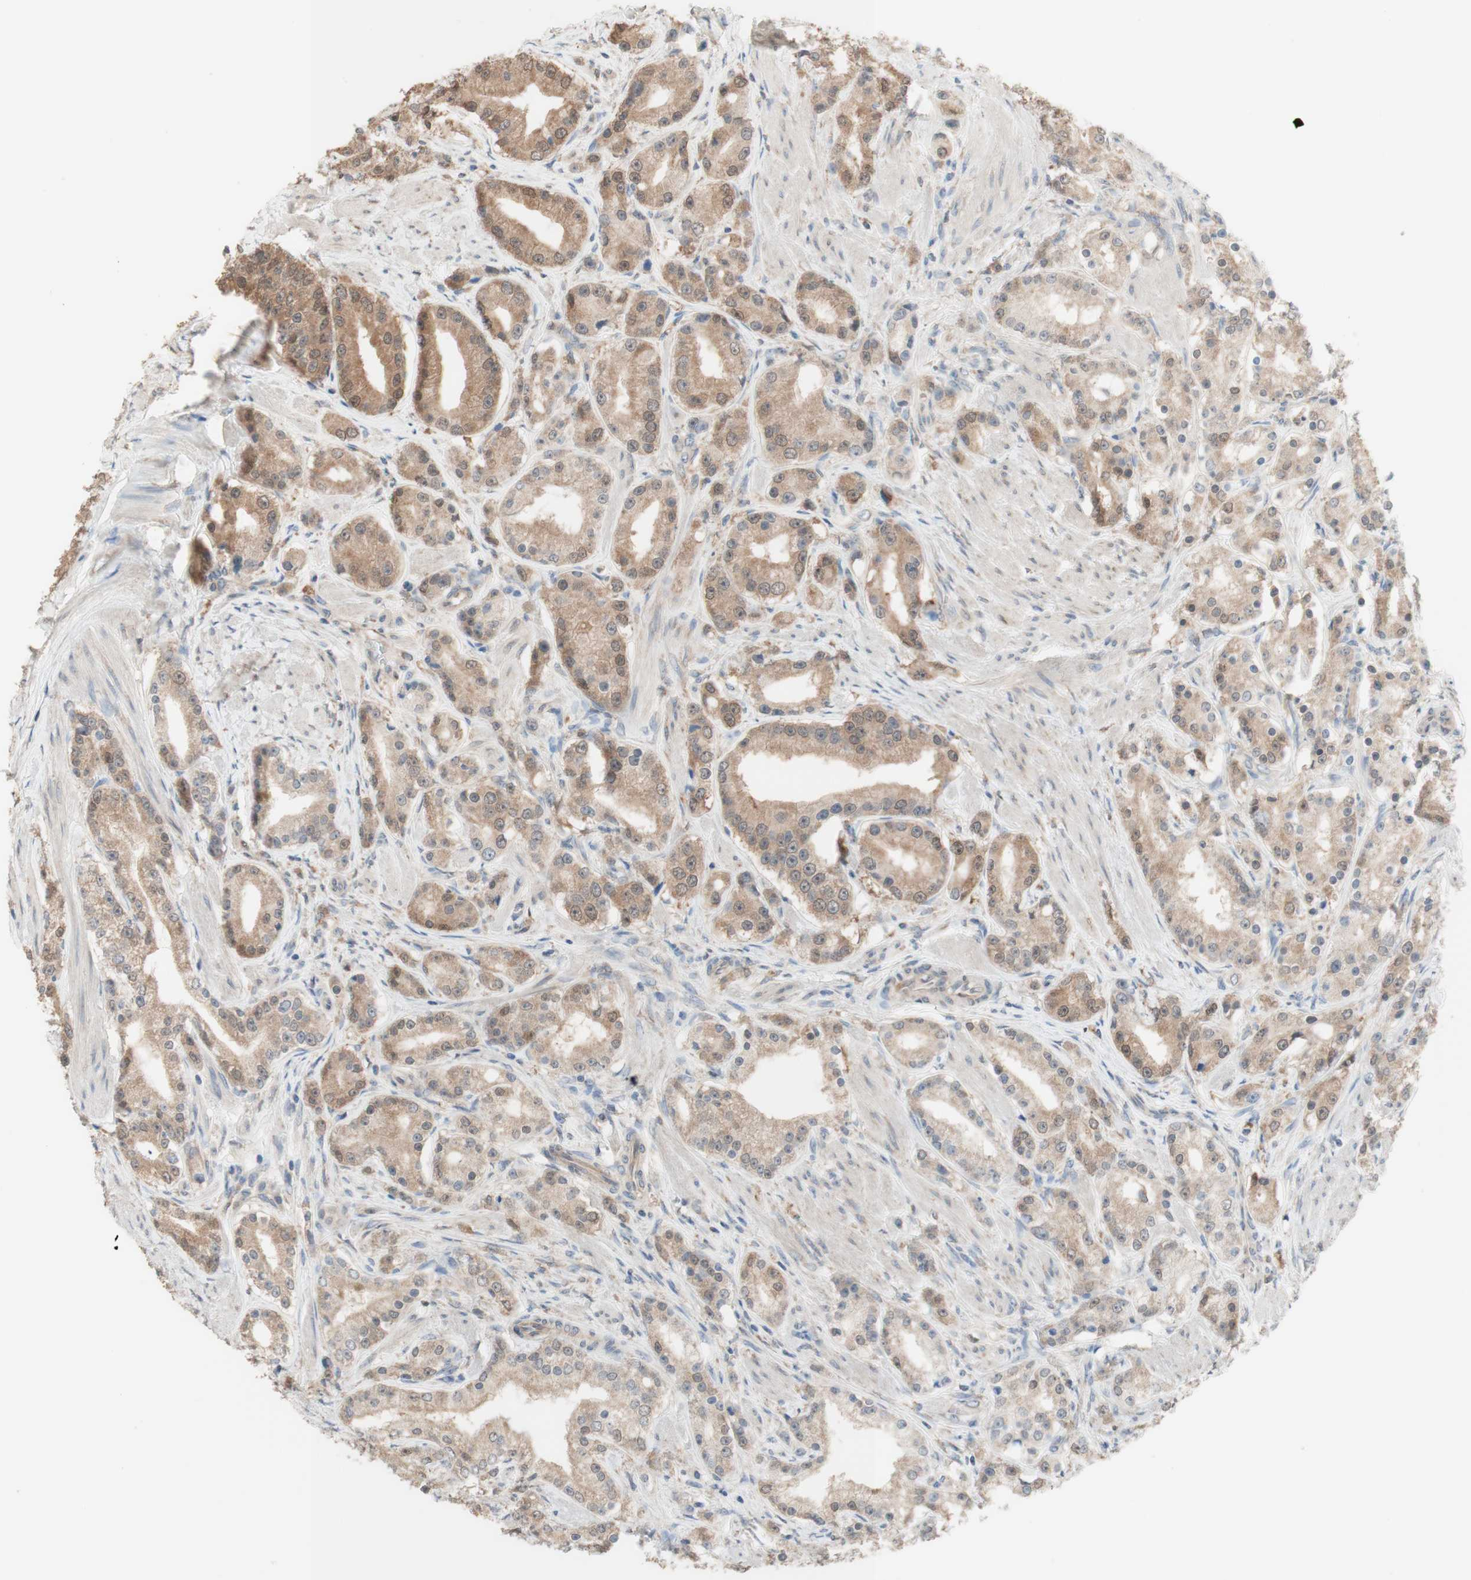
{"staining": {"intensity": "moderate", "quantity": "25%-75%", "location": "cytoplasmic/membranous"}, "tissue": "prostate cancer", "cell_type": "Tumor cells", "image_type": "cancer", "snomed": [{"axis": "morphology", "description": "Adenocarcinoma, Low grade"}, {"axis": "topography", "description": "Prostate"}], "caption": "This photomicrograph displays IHC staining of prostate cancer, with medium moderate cytoplasmic/membranous staining in about 25%-75% of tumor cells.", "gene": "COMT", "patient": {"sex": "male", "age": 63}}